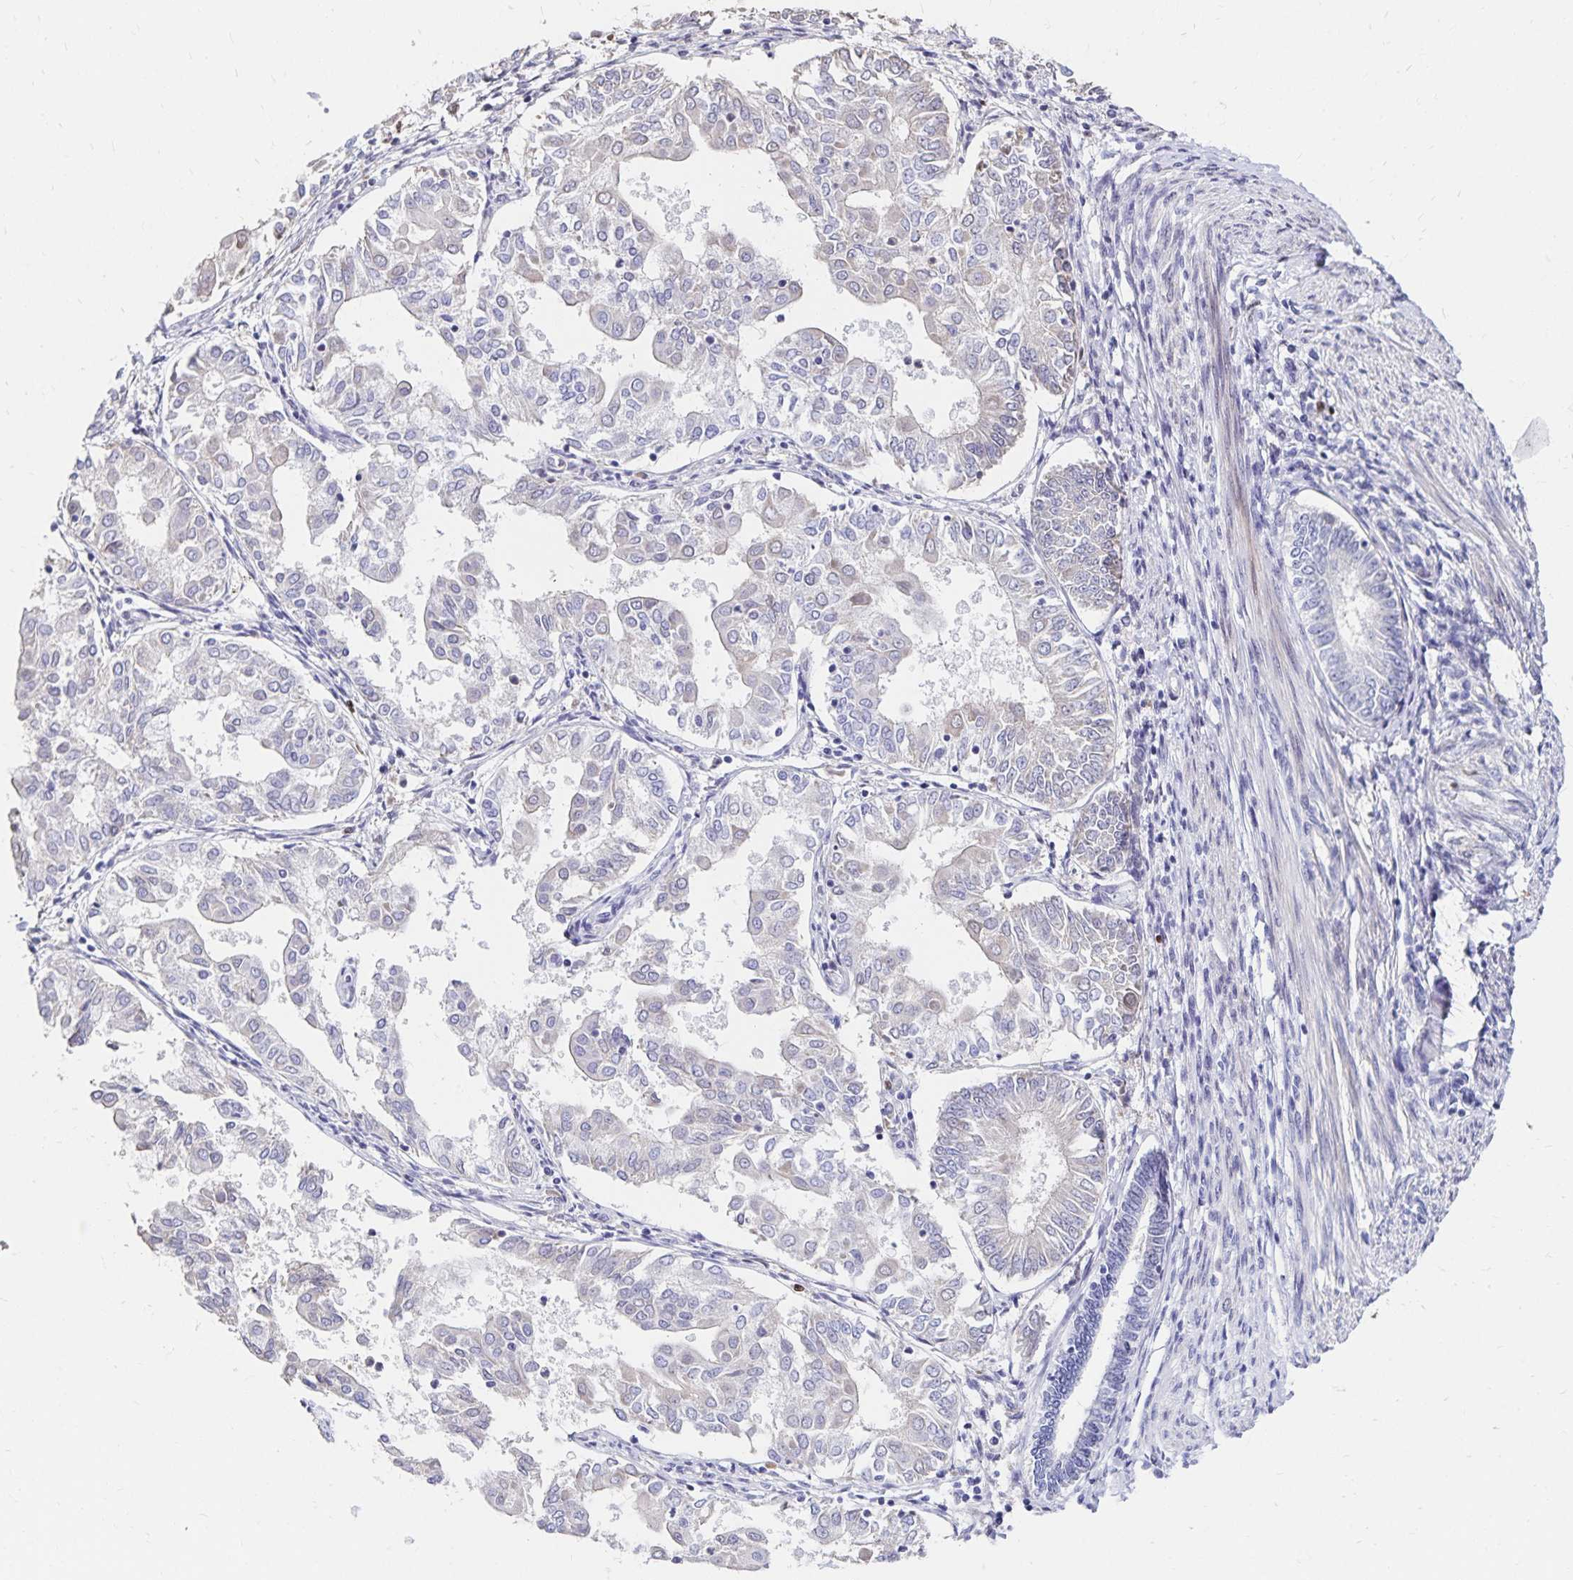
{"staining": {"intensity": "negative", "quantity": "none", "location": "none"}, "tissue": "endometrial cancer", "cell_type": "Tumor cells", "image_type": "cancer", "snomed": [{"axis": "morphology", "description": "Adenocarcinoma, NOS"}, {"axis": "topography", "description": "Endometrium"}], "caption": "Tumor cells are negative for protein expression in human endometrial adenocarcinoma. (Immunohistochemistry, brightfield microscopy, high magnification).", "gene": "PAX5", "patient": {"sex": "female", "age": 68}}